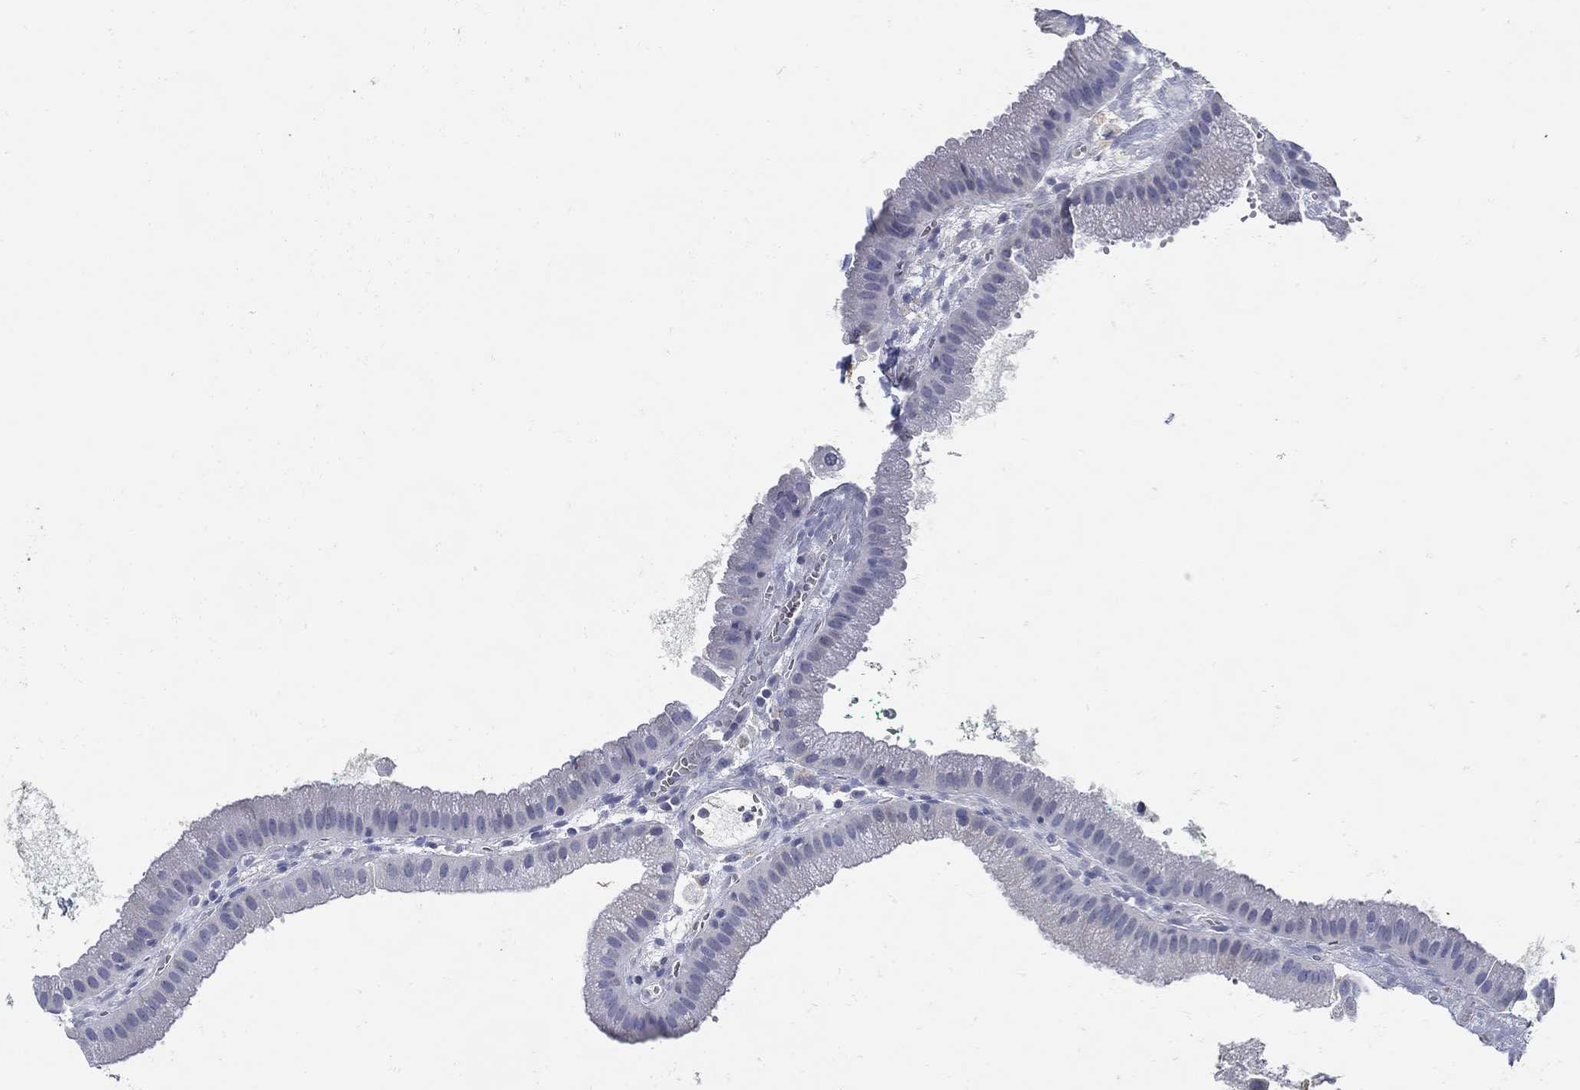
{"staining": {"intensity": "negative", "quantity": "none", "location": "none"}, "tissue": "gallbladder", "cell_type": "Glandular cells", "image_type": "normal", "snomed": [{"axis": "morphology", "description": "Normal tissue, NOS"}, {"axis": "topography", "description": "Gallbladder"}], "caption": "Immunohistochemistry (IHC) of benign gallbladder reveals no staining in glandular cells.", "gene": "NOS1", "patient": {"sex": "male", "age": 67}}